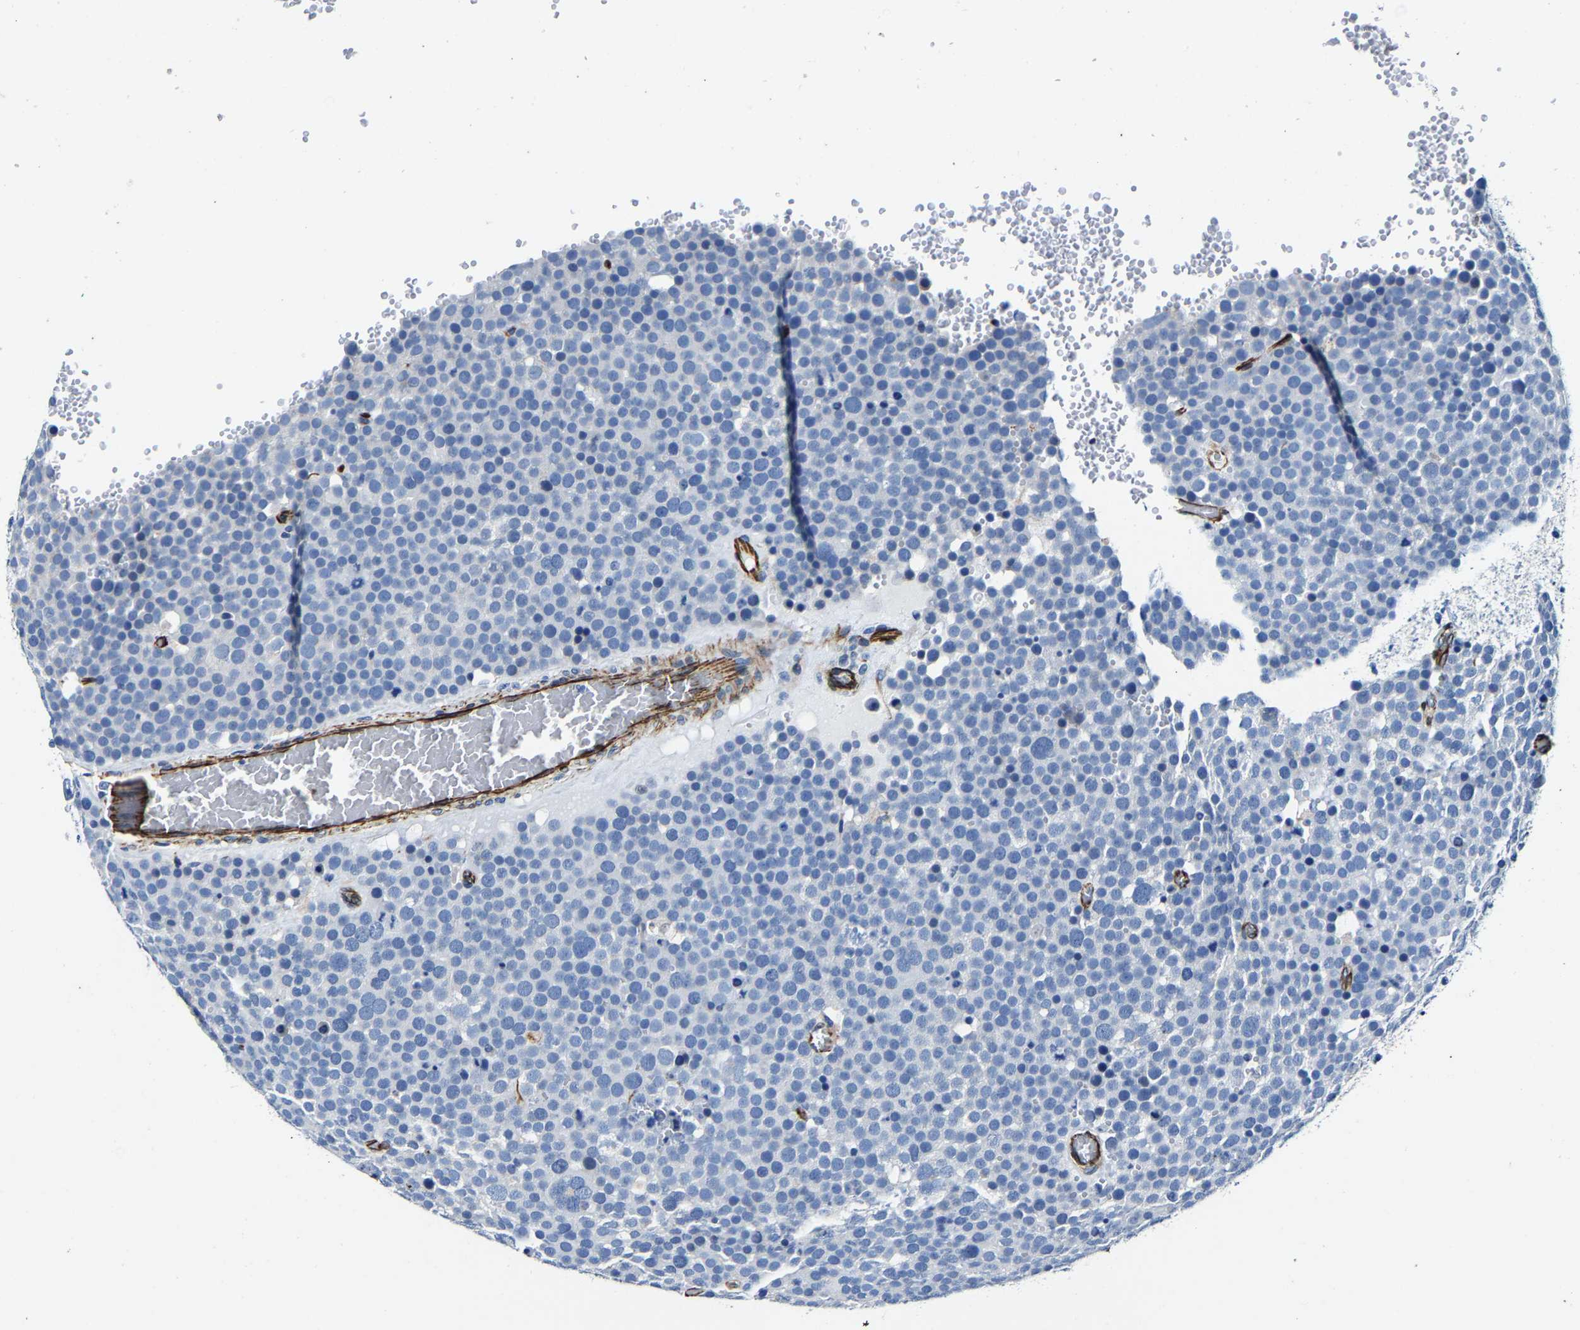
{"staining": {"intensity": "negative", "quantity": "none", "location": "none"}, "tissue": "testis cancer", "cell_type": "Tumor cells", "image_type": "cancer", "snomed": [{"axis": "morphology", "description": "Seminoma, NOS"}, {"axis": "topography", "description": "Testis"}], "caption": "Testis cancer (seminoma) was stained to show a protein in brown. There is no significant staining in tumor cells.", "gene": "MMEL1", "patient": {"sex": "male", "age": 71}}